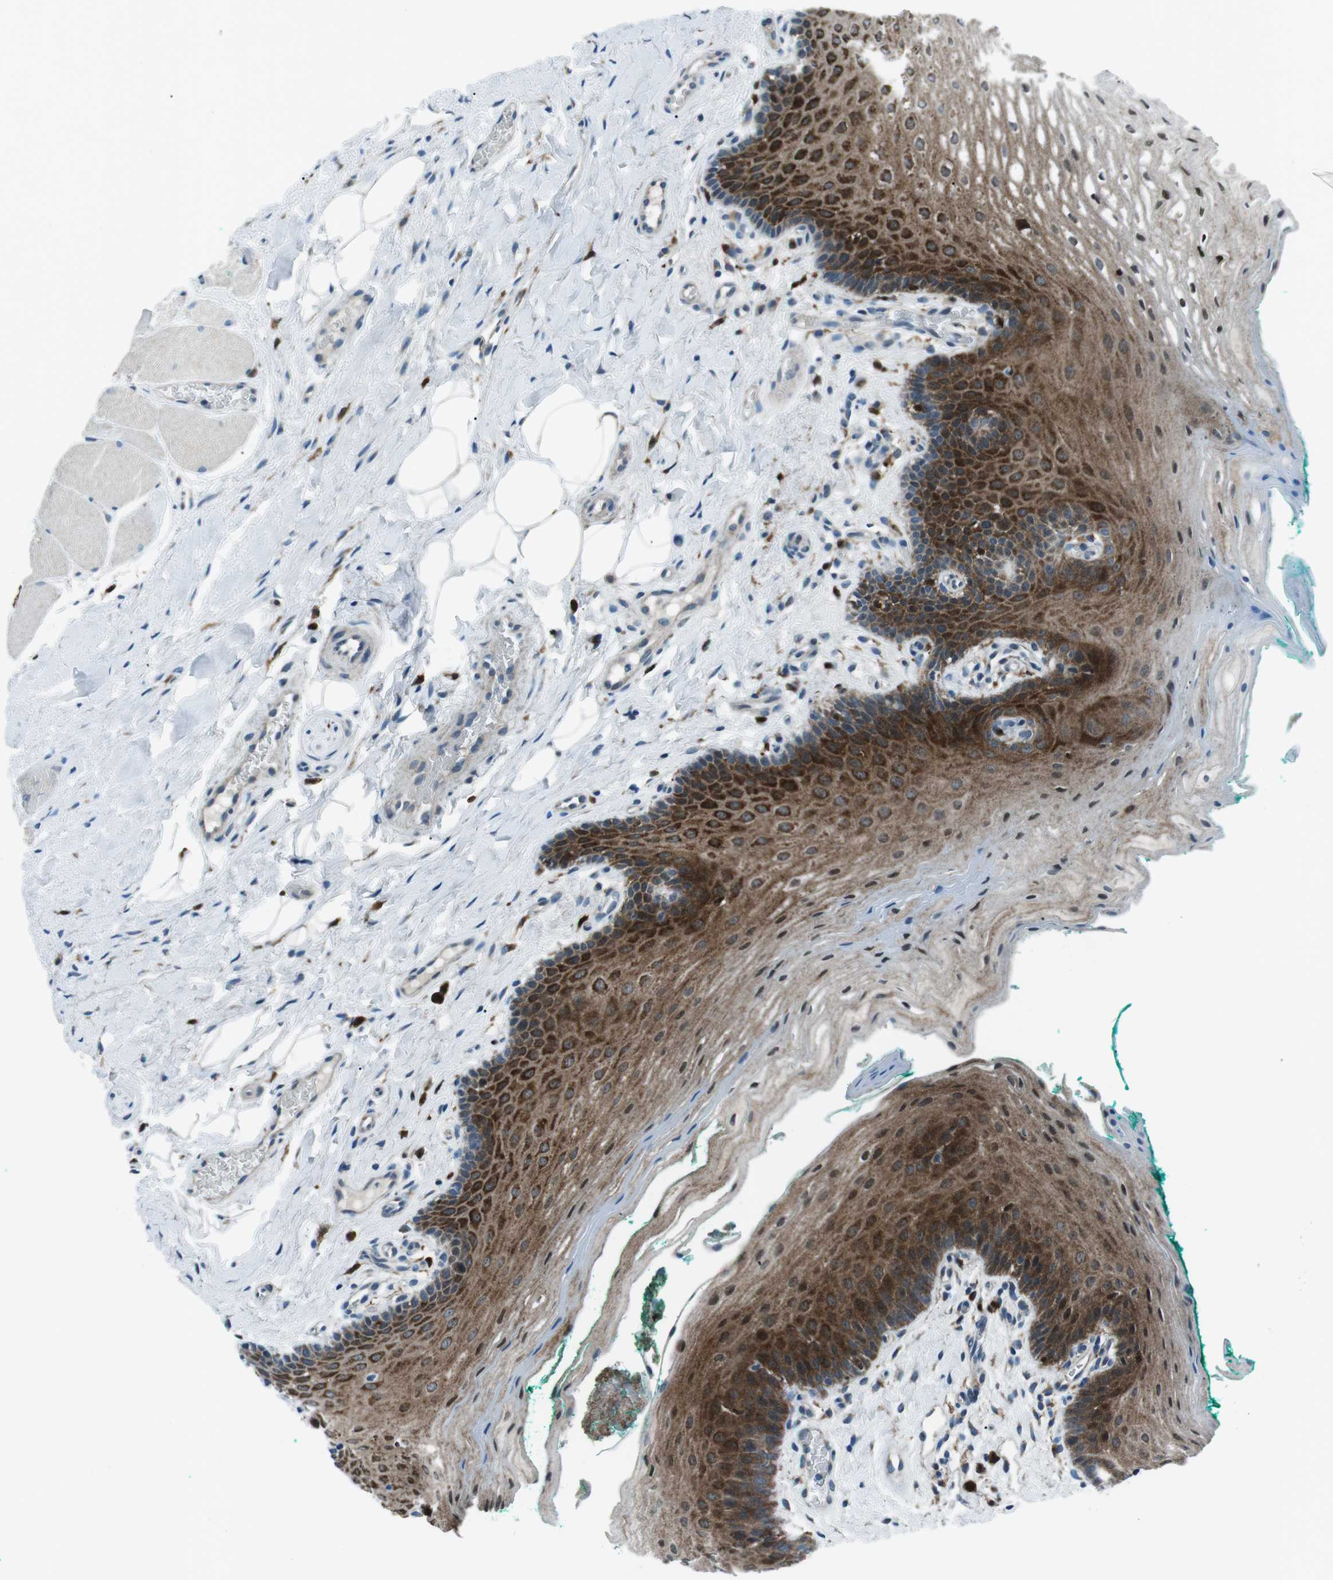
{"staining": {"intensity": "strong", "quantity": ">75%", "location": "cytoplasmic/membranous,nuclear"}, "tissue": "oral mucosa", "cell_type": "Squamous epithelial cells", "image_type": "normal", "snomed": [{"axis": "morphology", "description": "Normal tissue, NOS"}, {"axis": "topography", "description": "Oral tissue"}], "caption": "Immunohistochemical staining of unremarkable oral mucosa demonstrates strong cytoplasmic/membranous,nuclear protein positivity in about >75% of squamous epithelial cells. The staining was performed using DAB (3,3'-diaminobenzidine), with brown indicating positive protein expression. Nuclei are stained blue with hematoxylin.", "gene": "BLNK", "patient": {"sex": "male", "age": 58}}